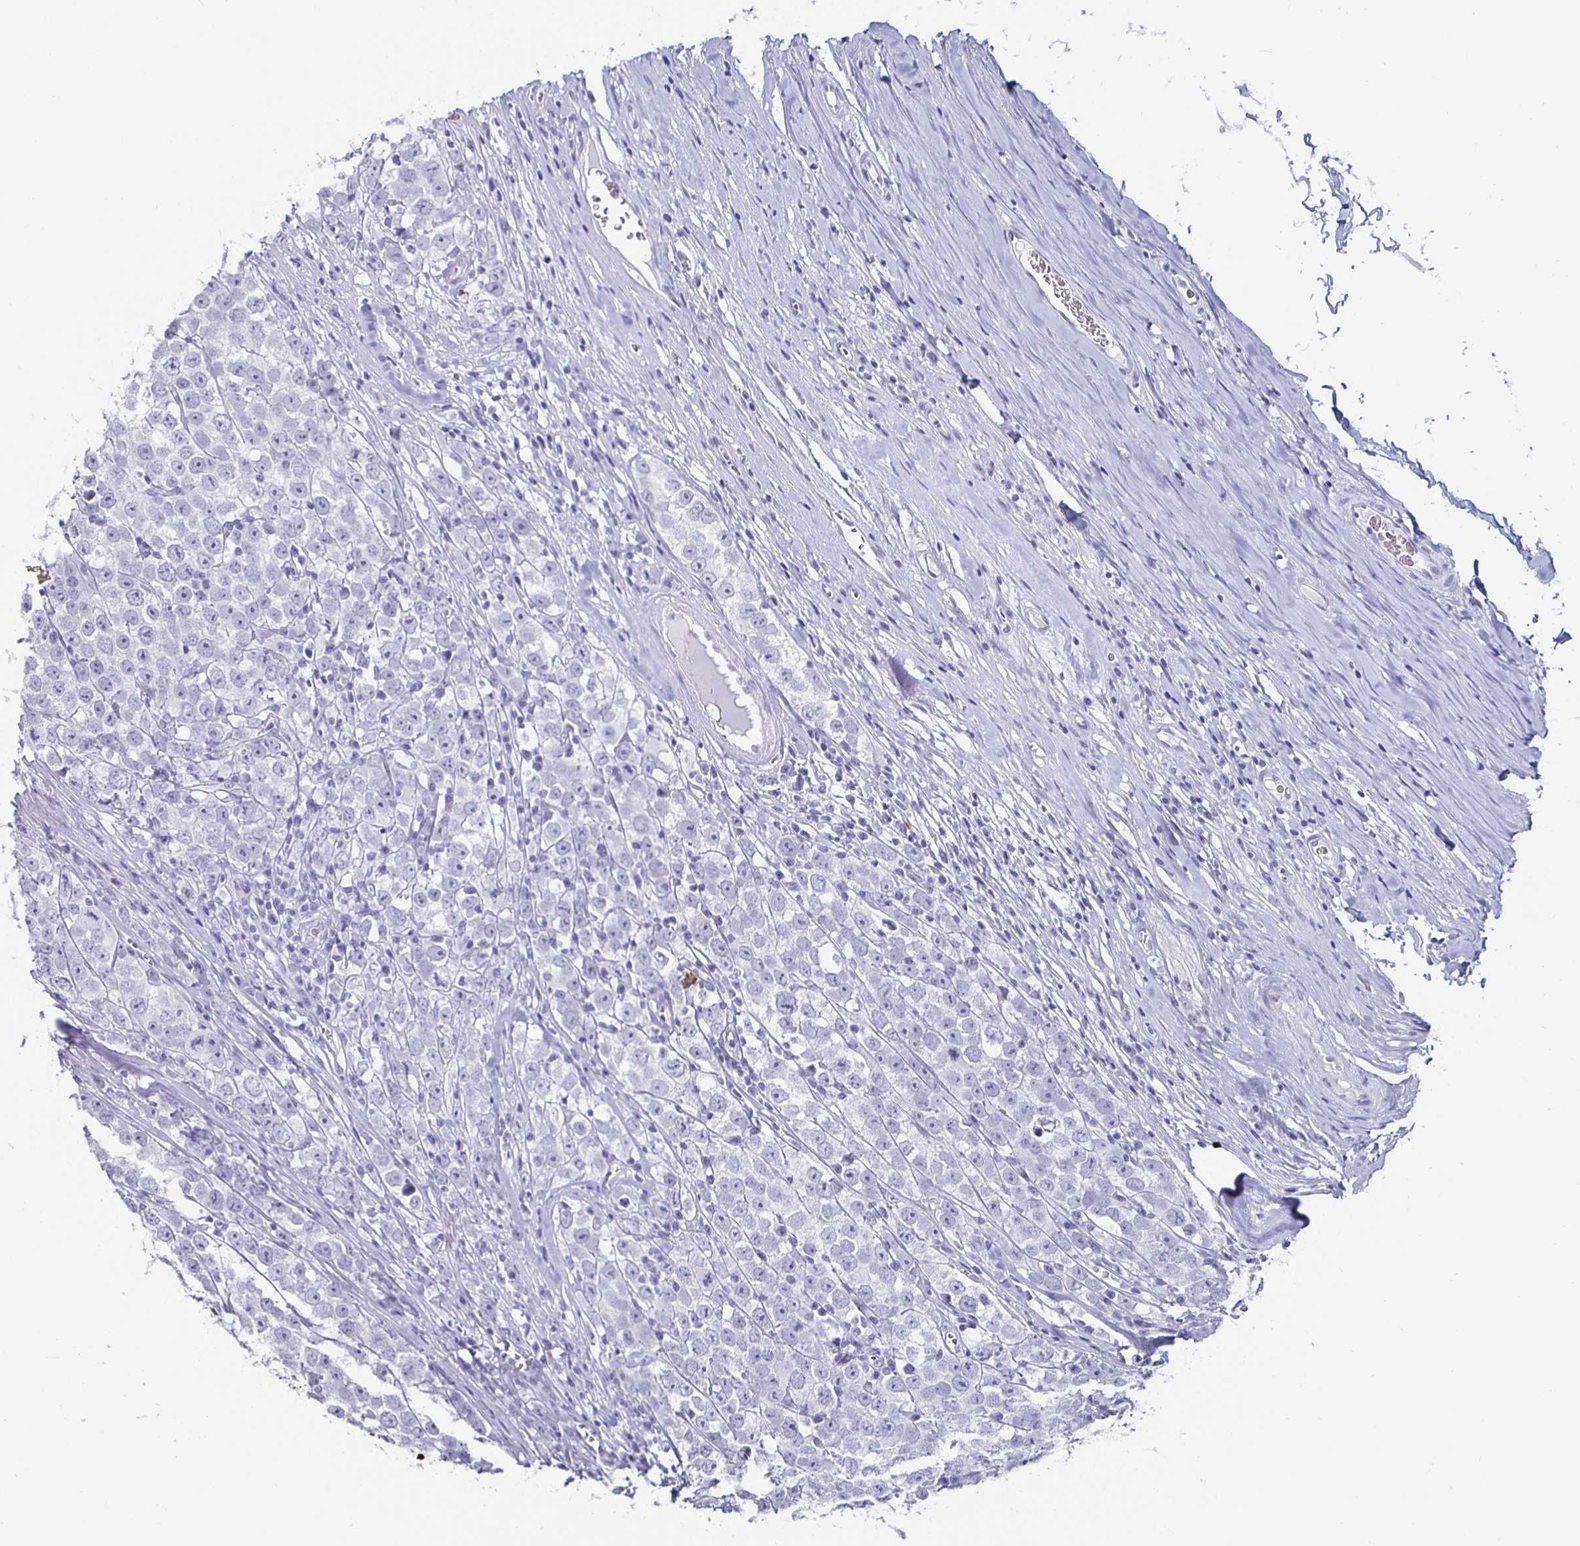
{"staining": {"intensity": "negative", "quantity": "none", "location": "none"}, "tissue": "testis cancer", "cell_type": "Tumor cells", "image_type": "cancer", "snomed": [{"axis": "morphology", "description": "Seminoma, NOS"}, {"axis": "morphology", "description": "Carcinoma, Embryonal, NOS"}, {"axis": "topography", "description": "Testis"}], "caption": "Human seminoma (testis) stained for a protein using IHC exhibits no positivity in tumor cells.", "gene": "KRT4", "patient": {"sex": "male", "age": 52}}